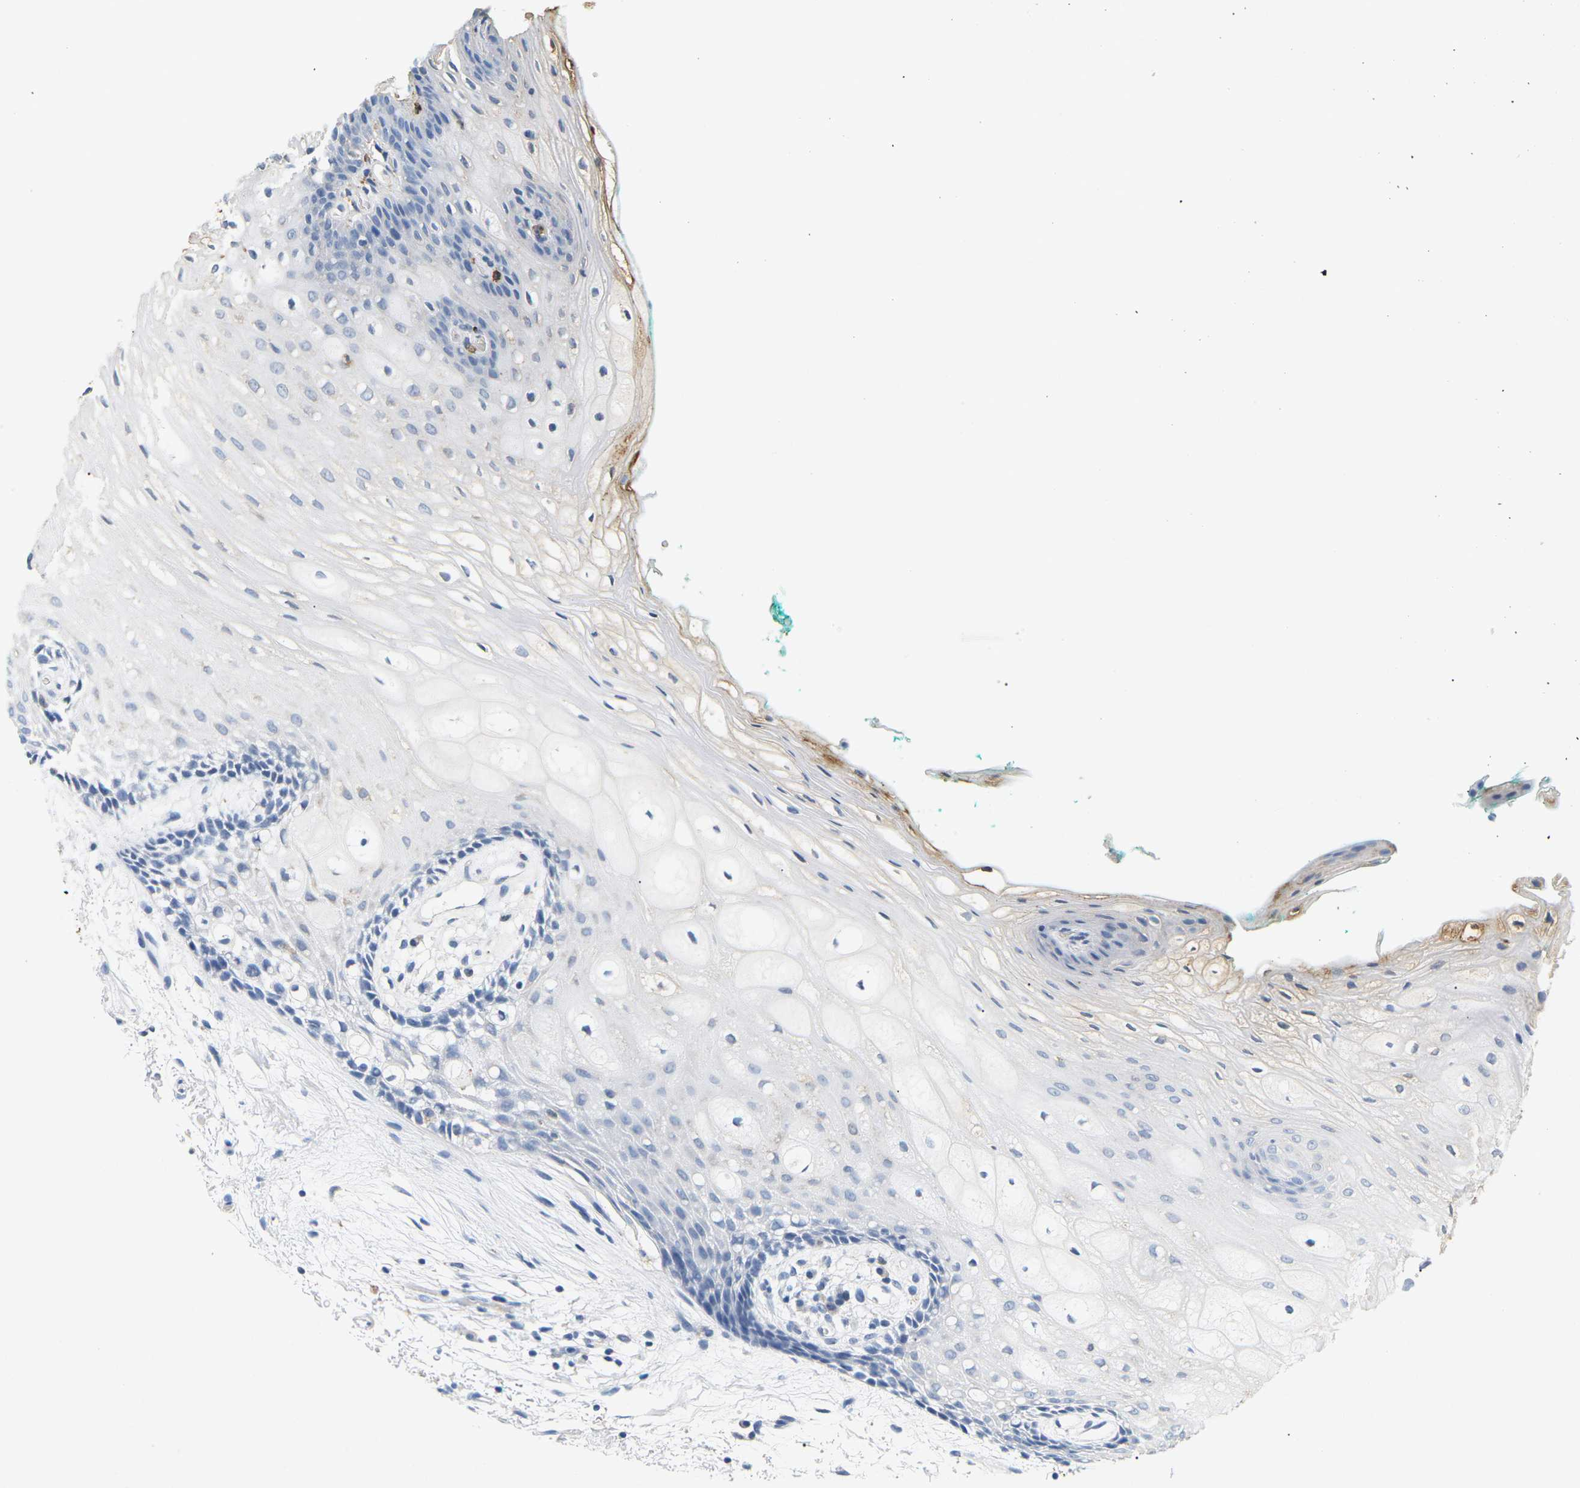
{"staining": {"intensity": "moderate", "quantity": "<25%", "location": "cytoplasmic/membranous"}, "tissue": "oral mucosa", "cell_type": "Squamous epithelial cells", "image_type": "normal", "snomed": [{"axis": "morphology", "description": "Normal tissue, NOS"}, {"axis": "topography", "description": "Skeletal muscle"}, {"axis": "topography", "description": "Oral tissue"}, {"axis": "topography", "description": "Peripheral nerve tissue"}], "caption": "About <25% of squamous epithelial cells in unremarkable human oral mucosa exhibit moderate cytoplasmic/membranous protein positivity as visualized by brown immunohistochemical staining.", "gene": "ADM", "patient": {"sex": "female", "age": 84}}